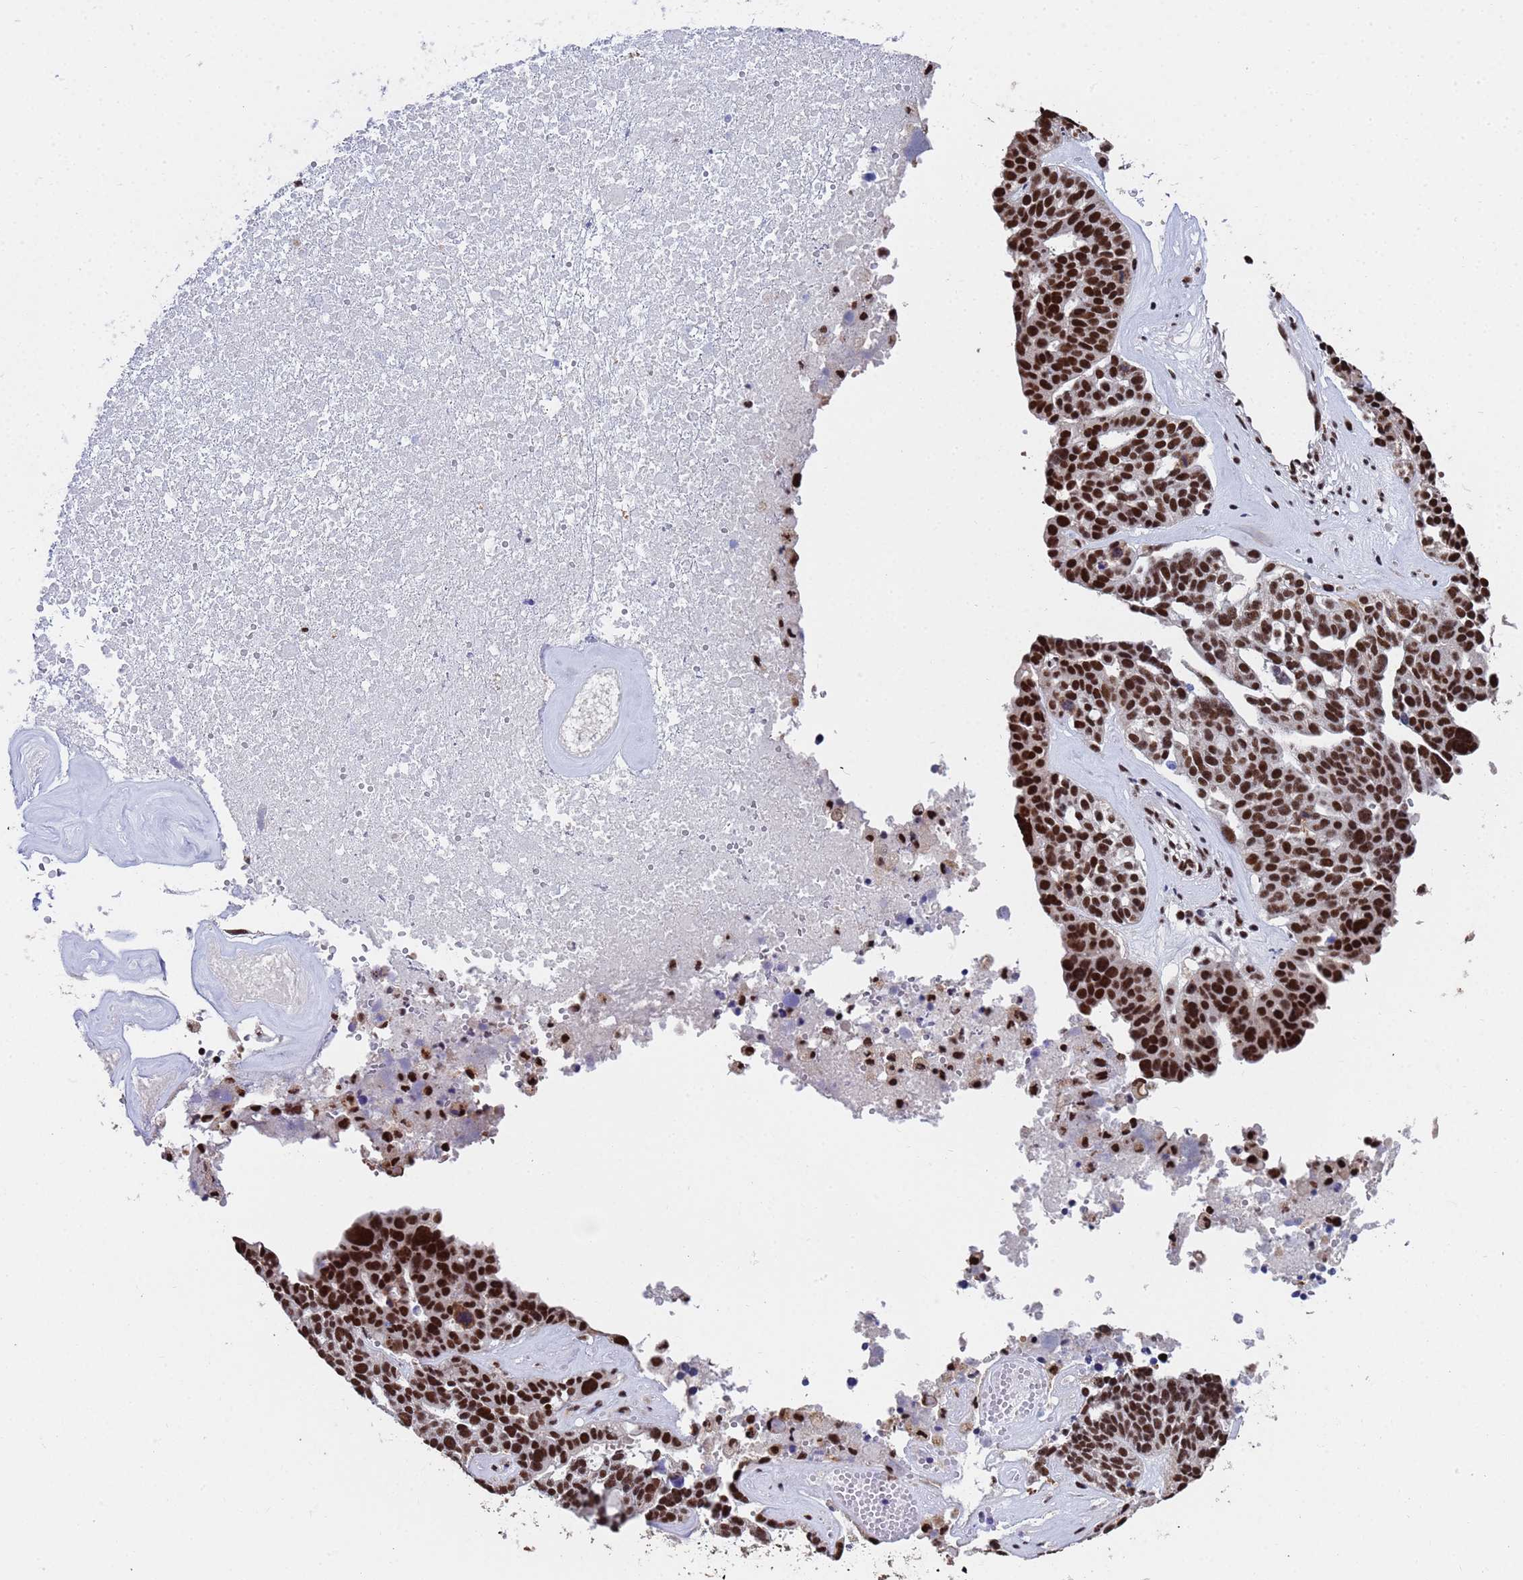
{"staining": {"intensity": "strong", "quantity": ">75%", "location": "nuclear"}, "tissue": "ovarian cancer", "cell_type": "Tumor cells", "image_type": "cancer", "snomed": [{"axis": "morphology", "description": "Cystadenocarcinoma, serous, NOS"}, {"axis": "topography", "description": "Ovary"}], "caption": "The photomicrograph displays immunohistochemical staining of ovarian serous cystadenocarcinoma. There is strong nuclear positivity is identified in about >75% of tumor cells.", "gene": "SF3B2", "patient": {"sex": "female", "age": 59}}